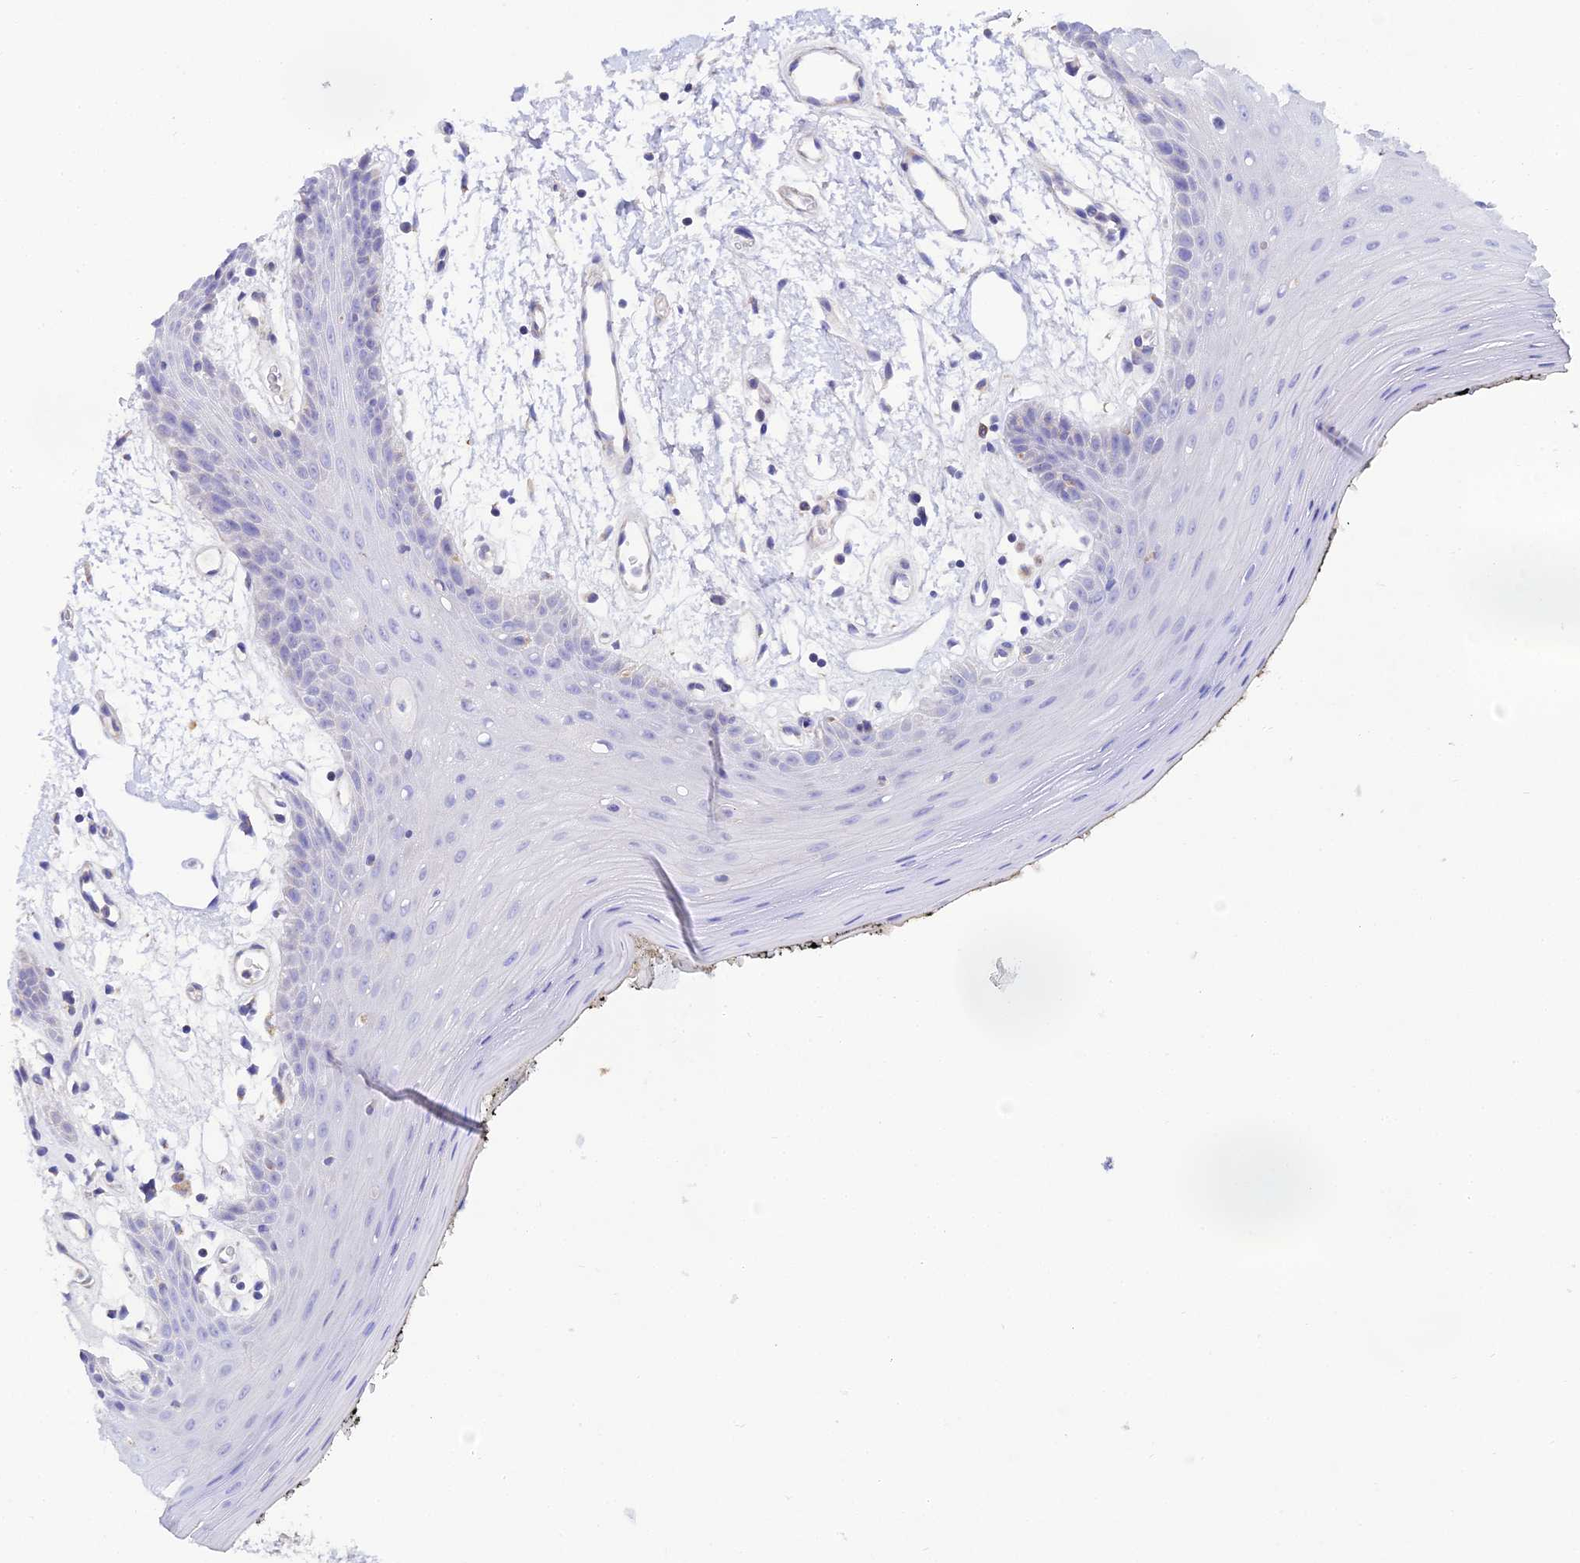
{"staining": {"intensity": "negative", "quantity": "none", "location": "none"}, "tissue": "oral mucosa", "cell_type": "Squamous epithelial cells", "image_type": "normal", "snomed": [{"axis": "morphology", "description": "Normal tissue, NOS"}, {"axis": "topography", "description": "Oral tissue"}, {"axis": "topography", "description": "Tounge, NOS"}], "caption": "A photomicrograph of human oral mucosa is negative for staining in squamous epithelial cells. The staining is performed using DAB brown chromogen with nuclei counter-stained in using hematoxylin.", "gene": "ACOT1", "patient": {"sex": "female", "age": 59}}